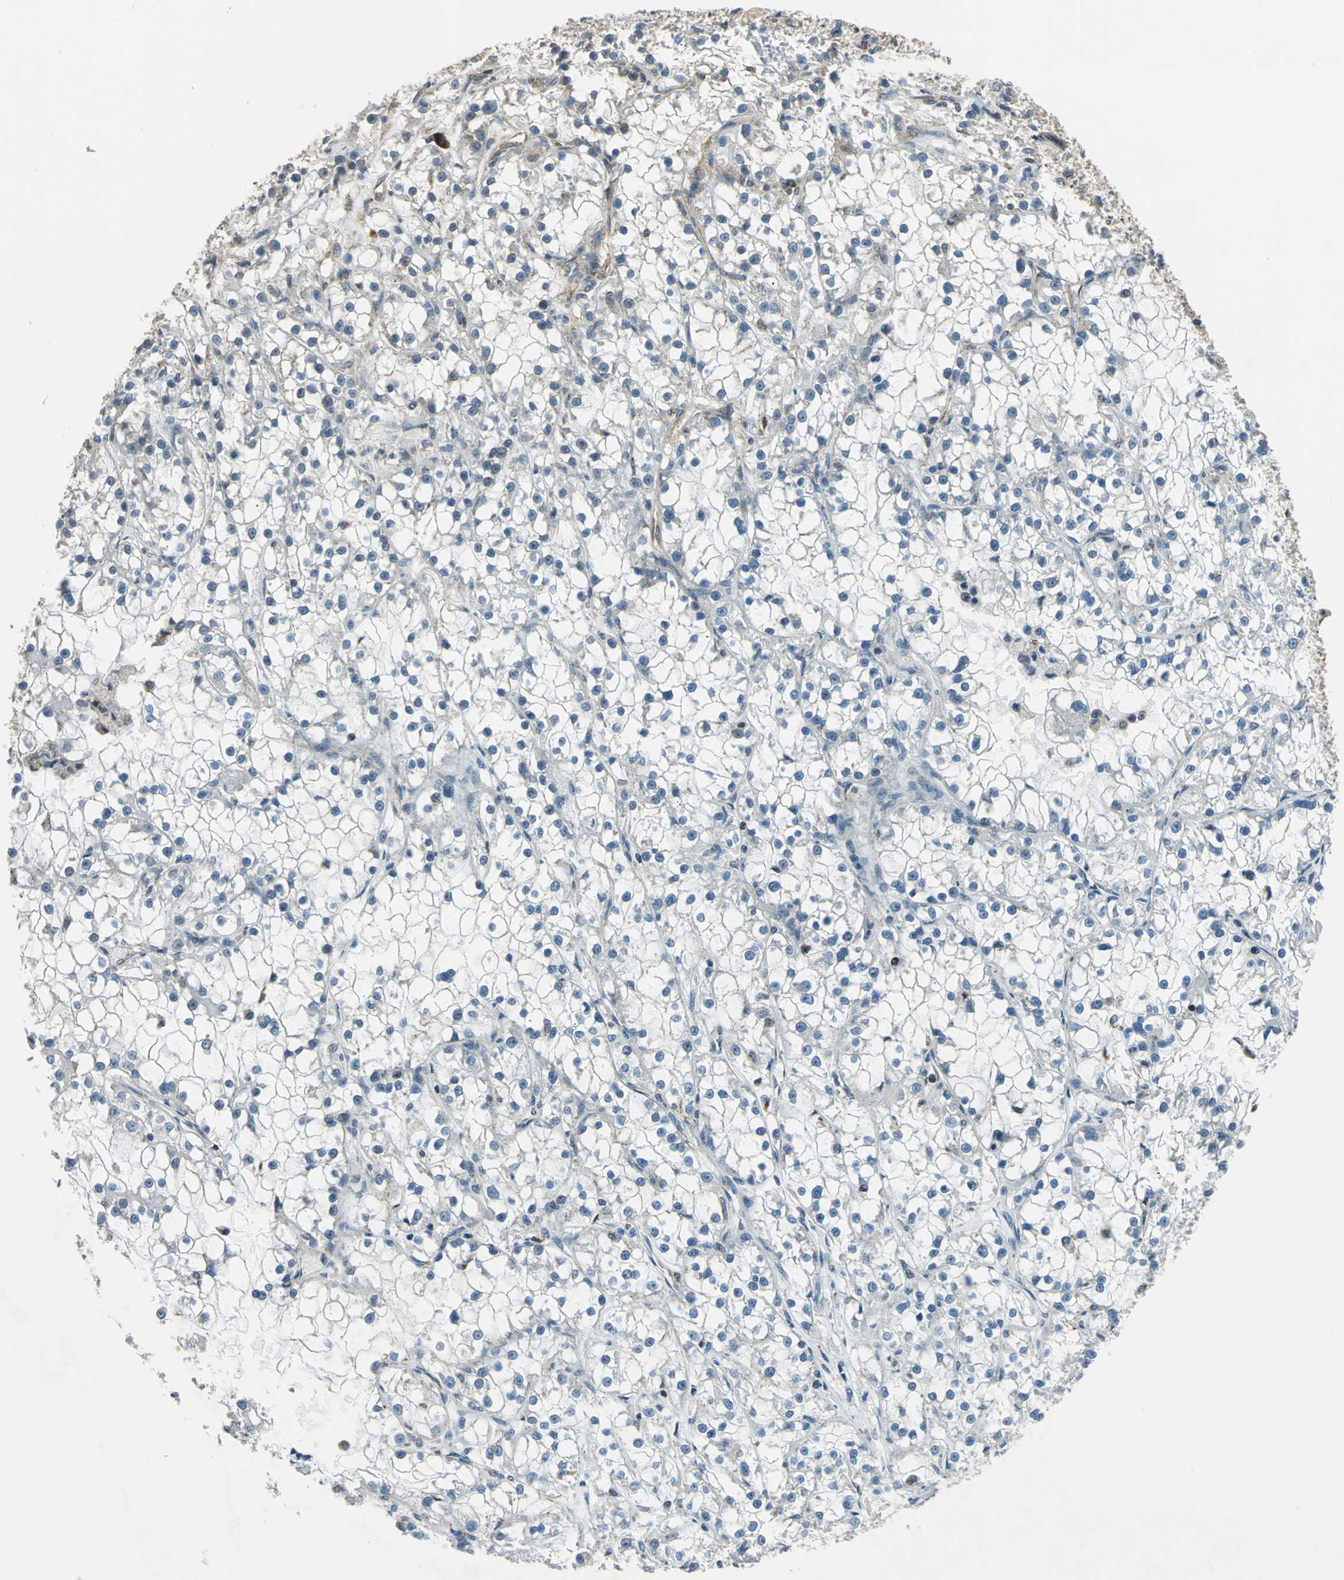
{"staining": {"intensity": "negative", "quantity": "none", "location": "none"}, "tissue": "renal cancer", "cell_type": "Tumor cells", "image_type": "cancer", "snomed": [{"axis": "morphology", "description": "Adenocarcinoma, NOS"}, {"axis": "topography", "description": "Kidney"}], "caption": "Human renal cancer (adenocarcinoma) stained for a protein using immunohistochemistry (IHC) demonstrates no expression in tumor cells.", "gene": "NUDT2", "patient": {"sex": "female", "age": 52}}